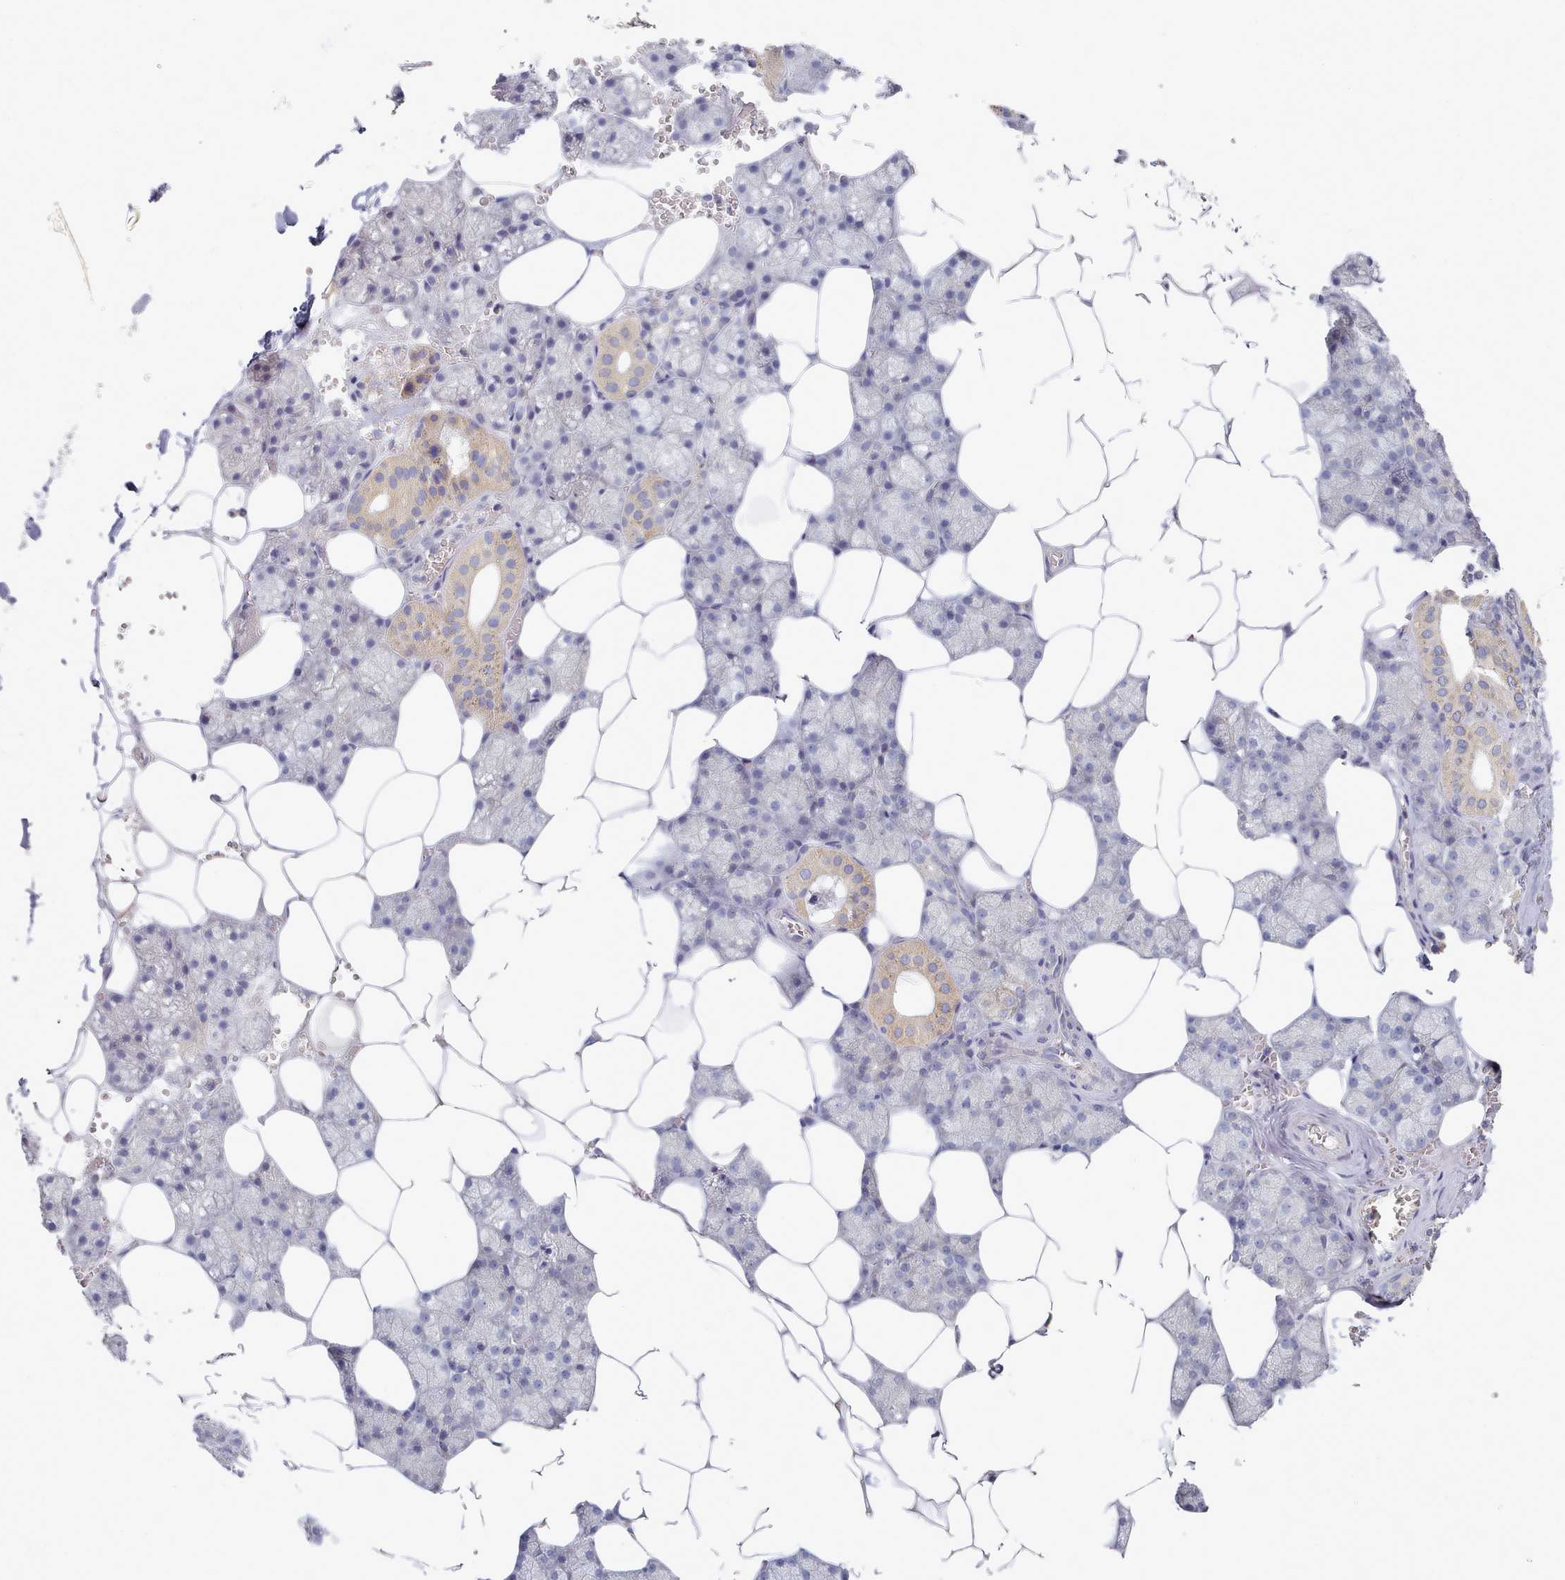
{"staining": {"intensity": "moderate", "quantity": "<25%", "location": "cytoplasmic/membranous"}, "tissue": "salivary gland", "cell_type": "Glandular cells", "image_type": "normal", "snomed": [{"axis": "morphology", "description": "Normal tissue, NOS"}, {"axis": "topography", "description": "Salivary gland"}], "caption": "Moderate cytoplasmic/membranous protein staining is present in about <25% of glandular cells in salivary gland.", "gene": "TYW1B", "patient": {"sex": "male", "age": 62}}